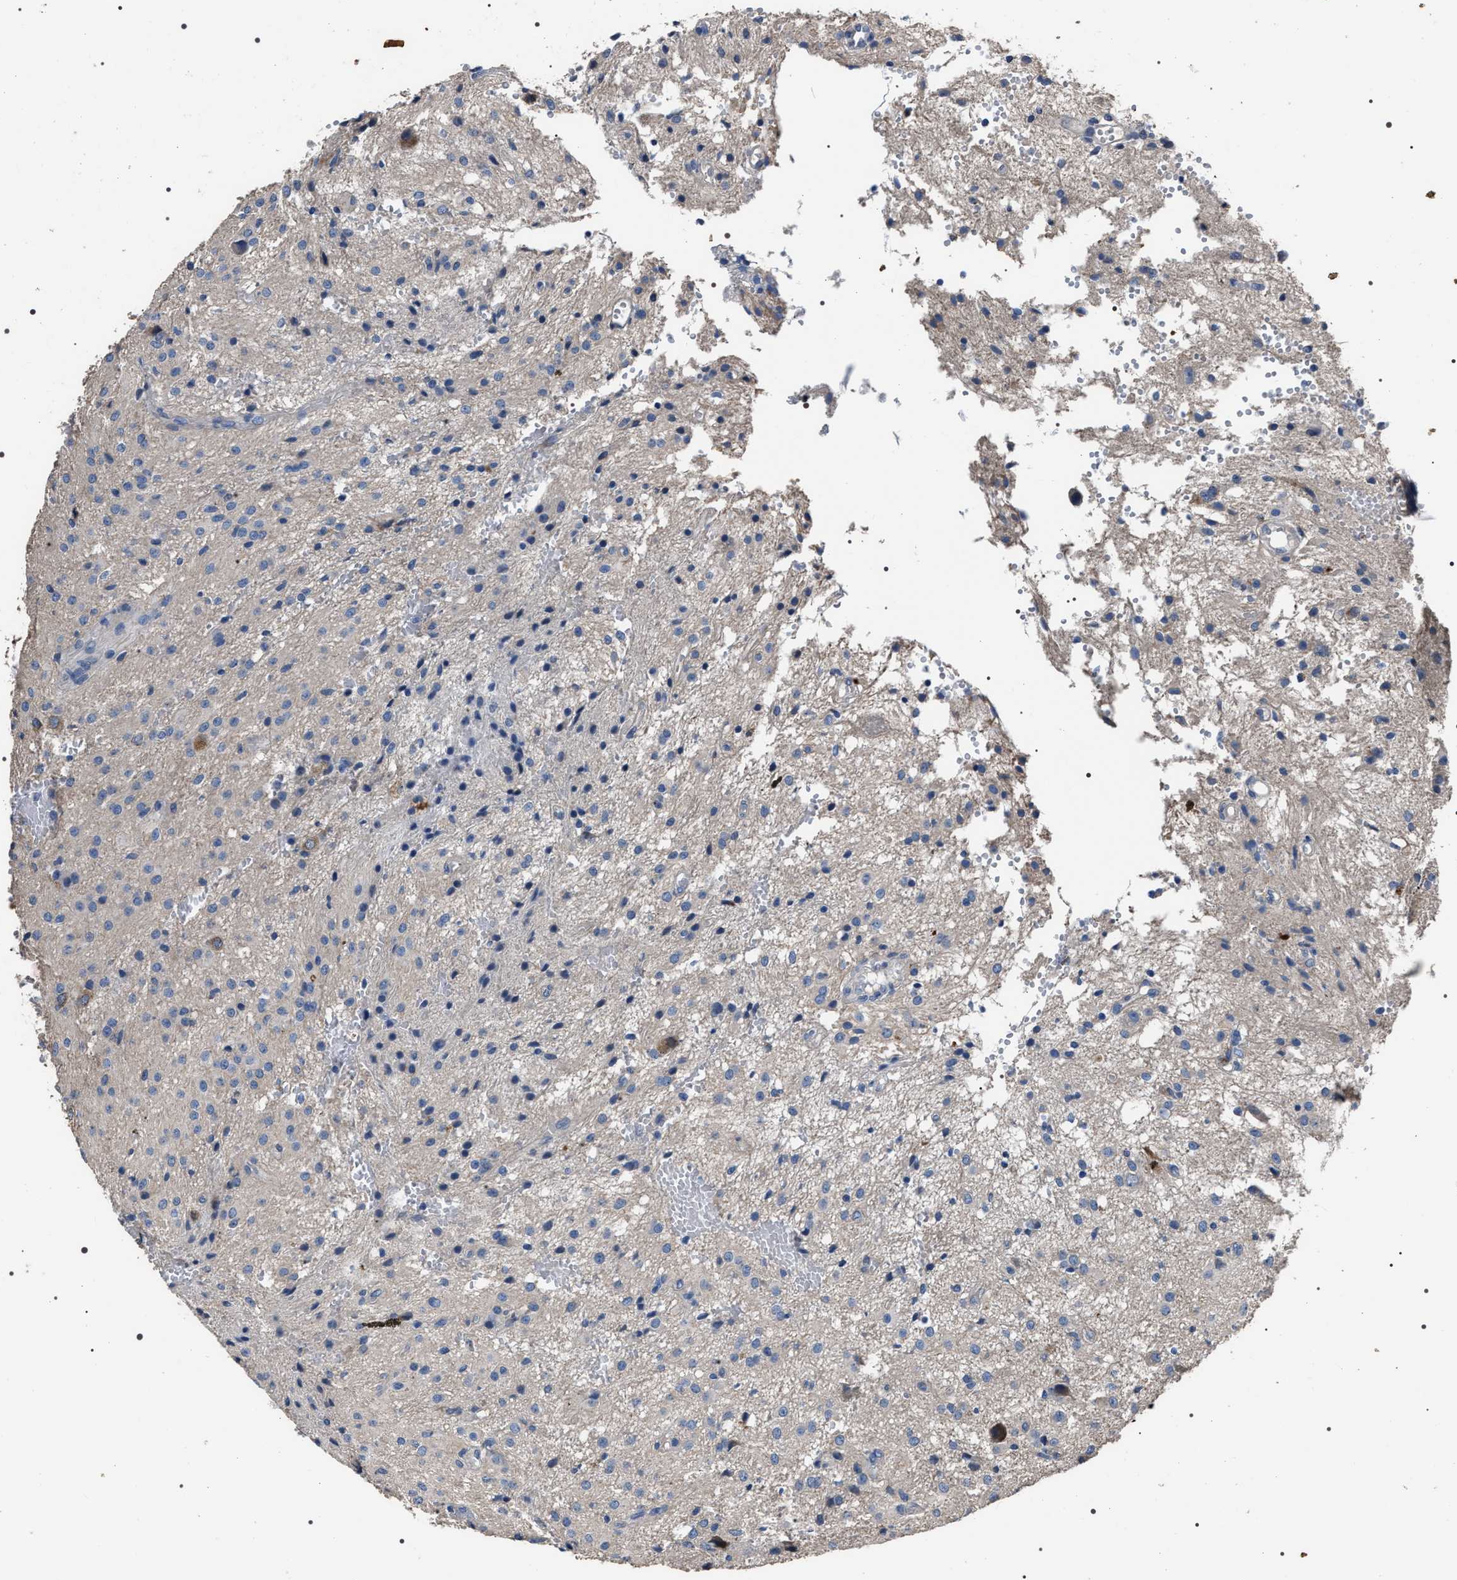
{"staining": {"intensity": "negative", "quantity": "none", "location": "none"}, "tissue": "glioma", "cell_type": "Tumor cells", "image_type": "cancer", "snomed": [{"axis": "morphology", "description": "Glioma, malignant, High grade"}, {"axis": "topography", "description": "Brain"}], "caption": "Immunohistochemistry of human malignant glioma (high-grade) exhibits no expression in tumor cells. Brightfield microscopy of immunohistochemistry stained with DAB (brown) and hematoxylin (blue), captured at high magnification.", "gene": "TRIM54", "patient": {"sex": "female", "age": 59}}